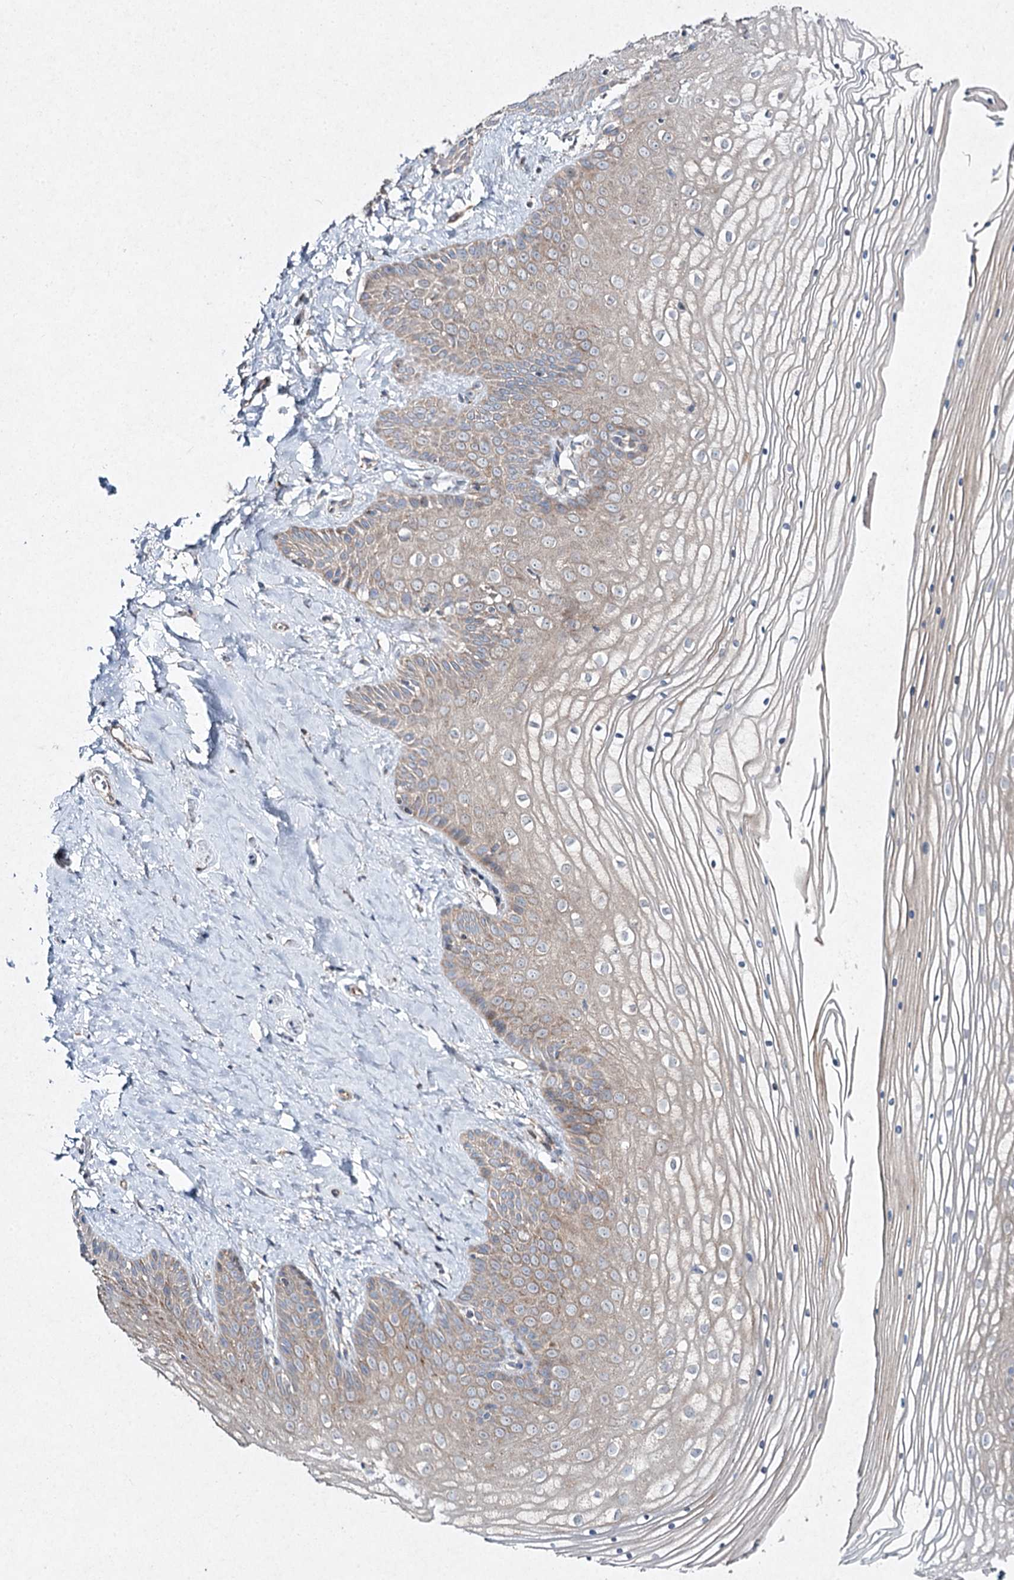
{"staining": {"intensity": "weak", "quantity": "25%-75%", "location": "cytoplasmic/membranous"}, "tissue": "vagina", "cell_type": "Squamous epithelial cells", "image_type": "normal", "snomed": [{"axis": "morphology", "description": "Normal tissue, NOS"}, {"axis": "topography", "description": "Vagina"}, {"axis": "topography", "description": "Cervix"}], "caption": "The histopathology image shows a brown stain indicating the presence of a protein in the cytoplasmic/membranous of squamous epithelial cells in vagina.", "gene": "FANCL", "patient": {"sex": "female", "age": 40}}